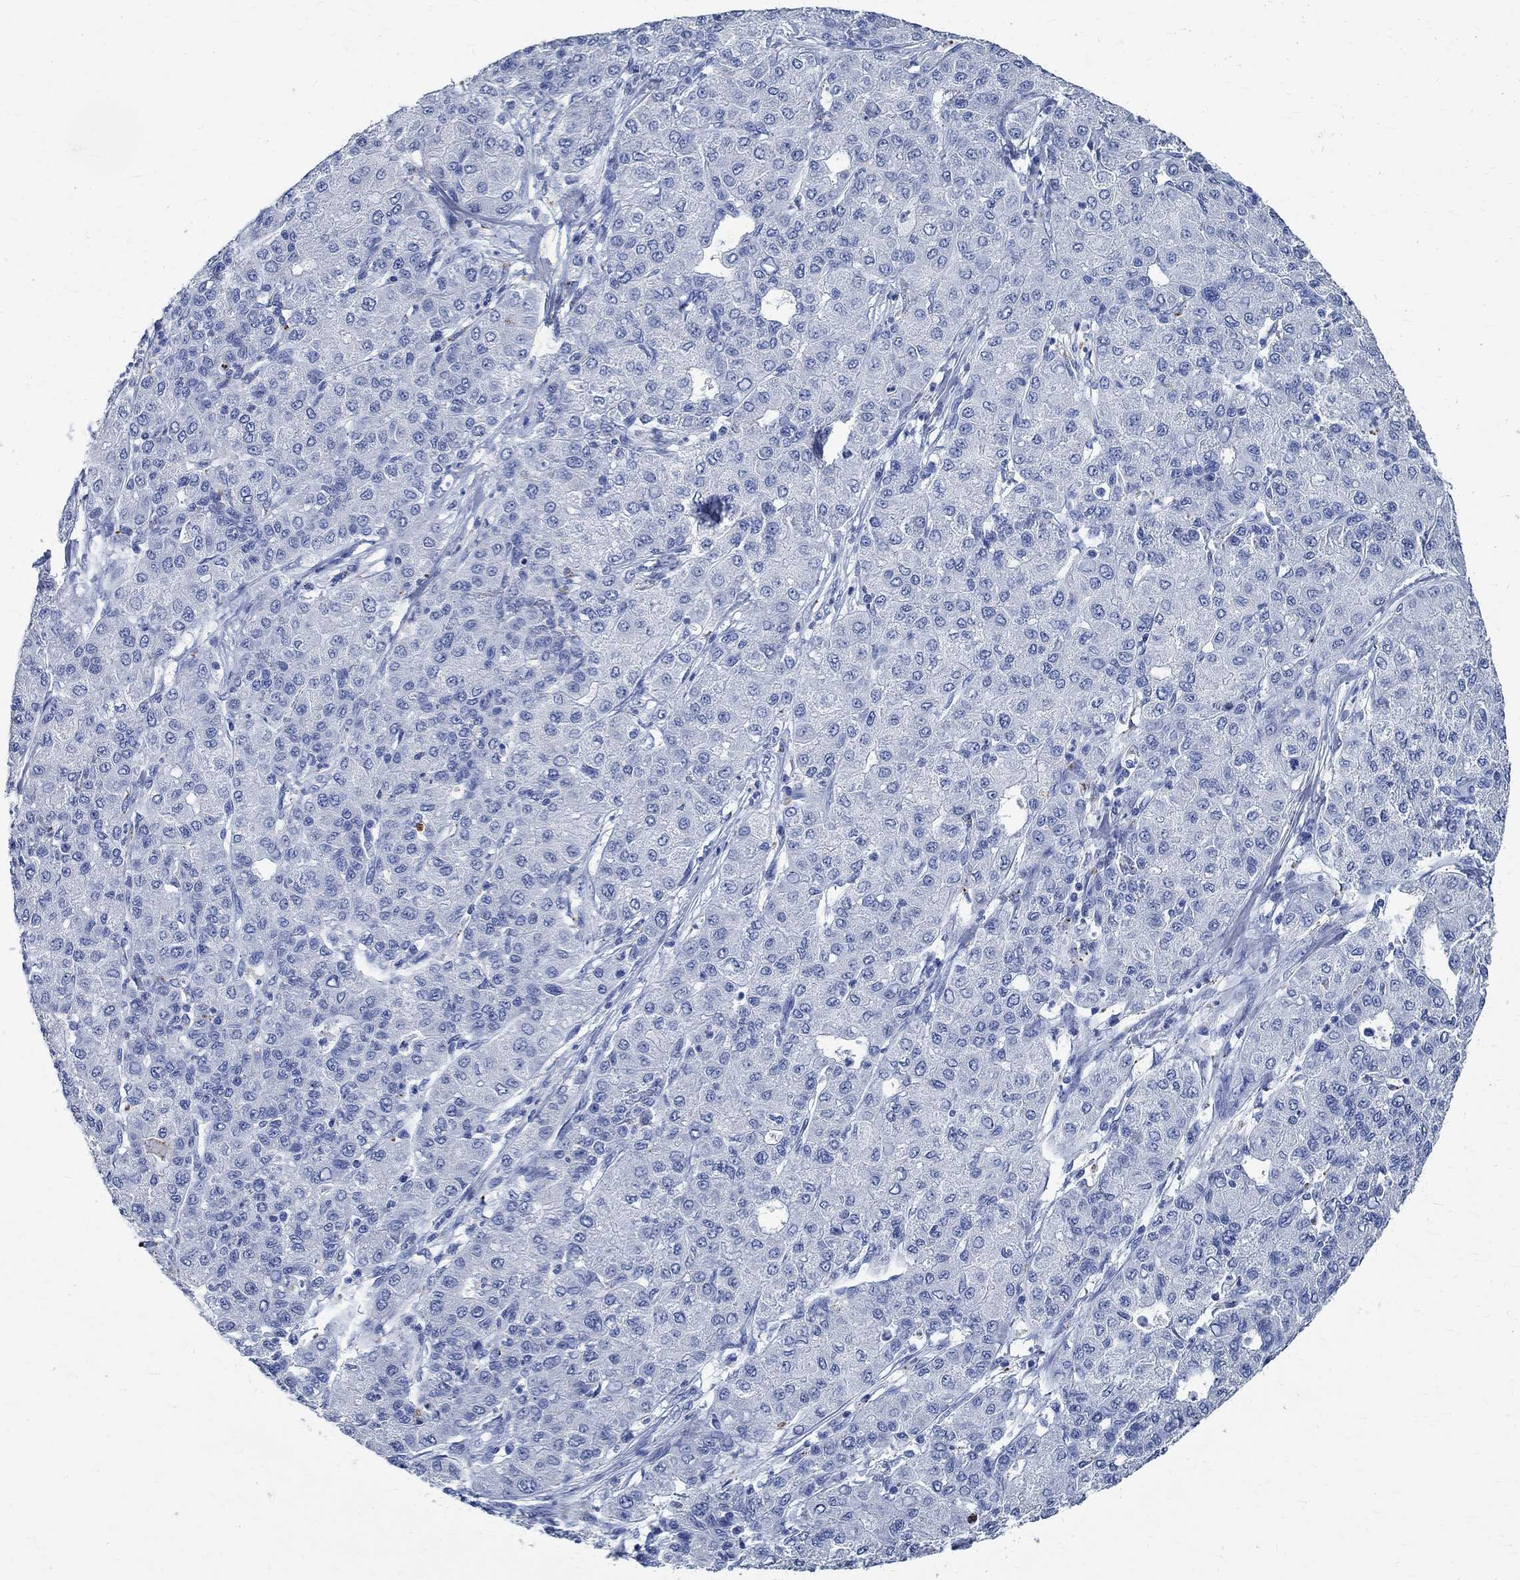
{"staining": {"intensity": "negative", "quantity": "none", "location": "none"}, "tissue": "liver cancer", "cell_type": "Tumor cells", "image_type": "cancer", "snomed": [{"axis": "morphology", "description": "Carcinoma, Hepatocellular, NOS"}, {"axis": "topography", "description": "Liver"}], "caption": "DAB immunohistochemical staining of liver cancer (hepatocellular carcinoma) demonstrates no significant positivity in tumor cells.", "gene": "TMEM221", "patient": {"sex": "male", "age": 65}}